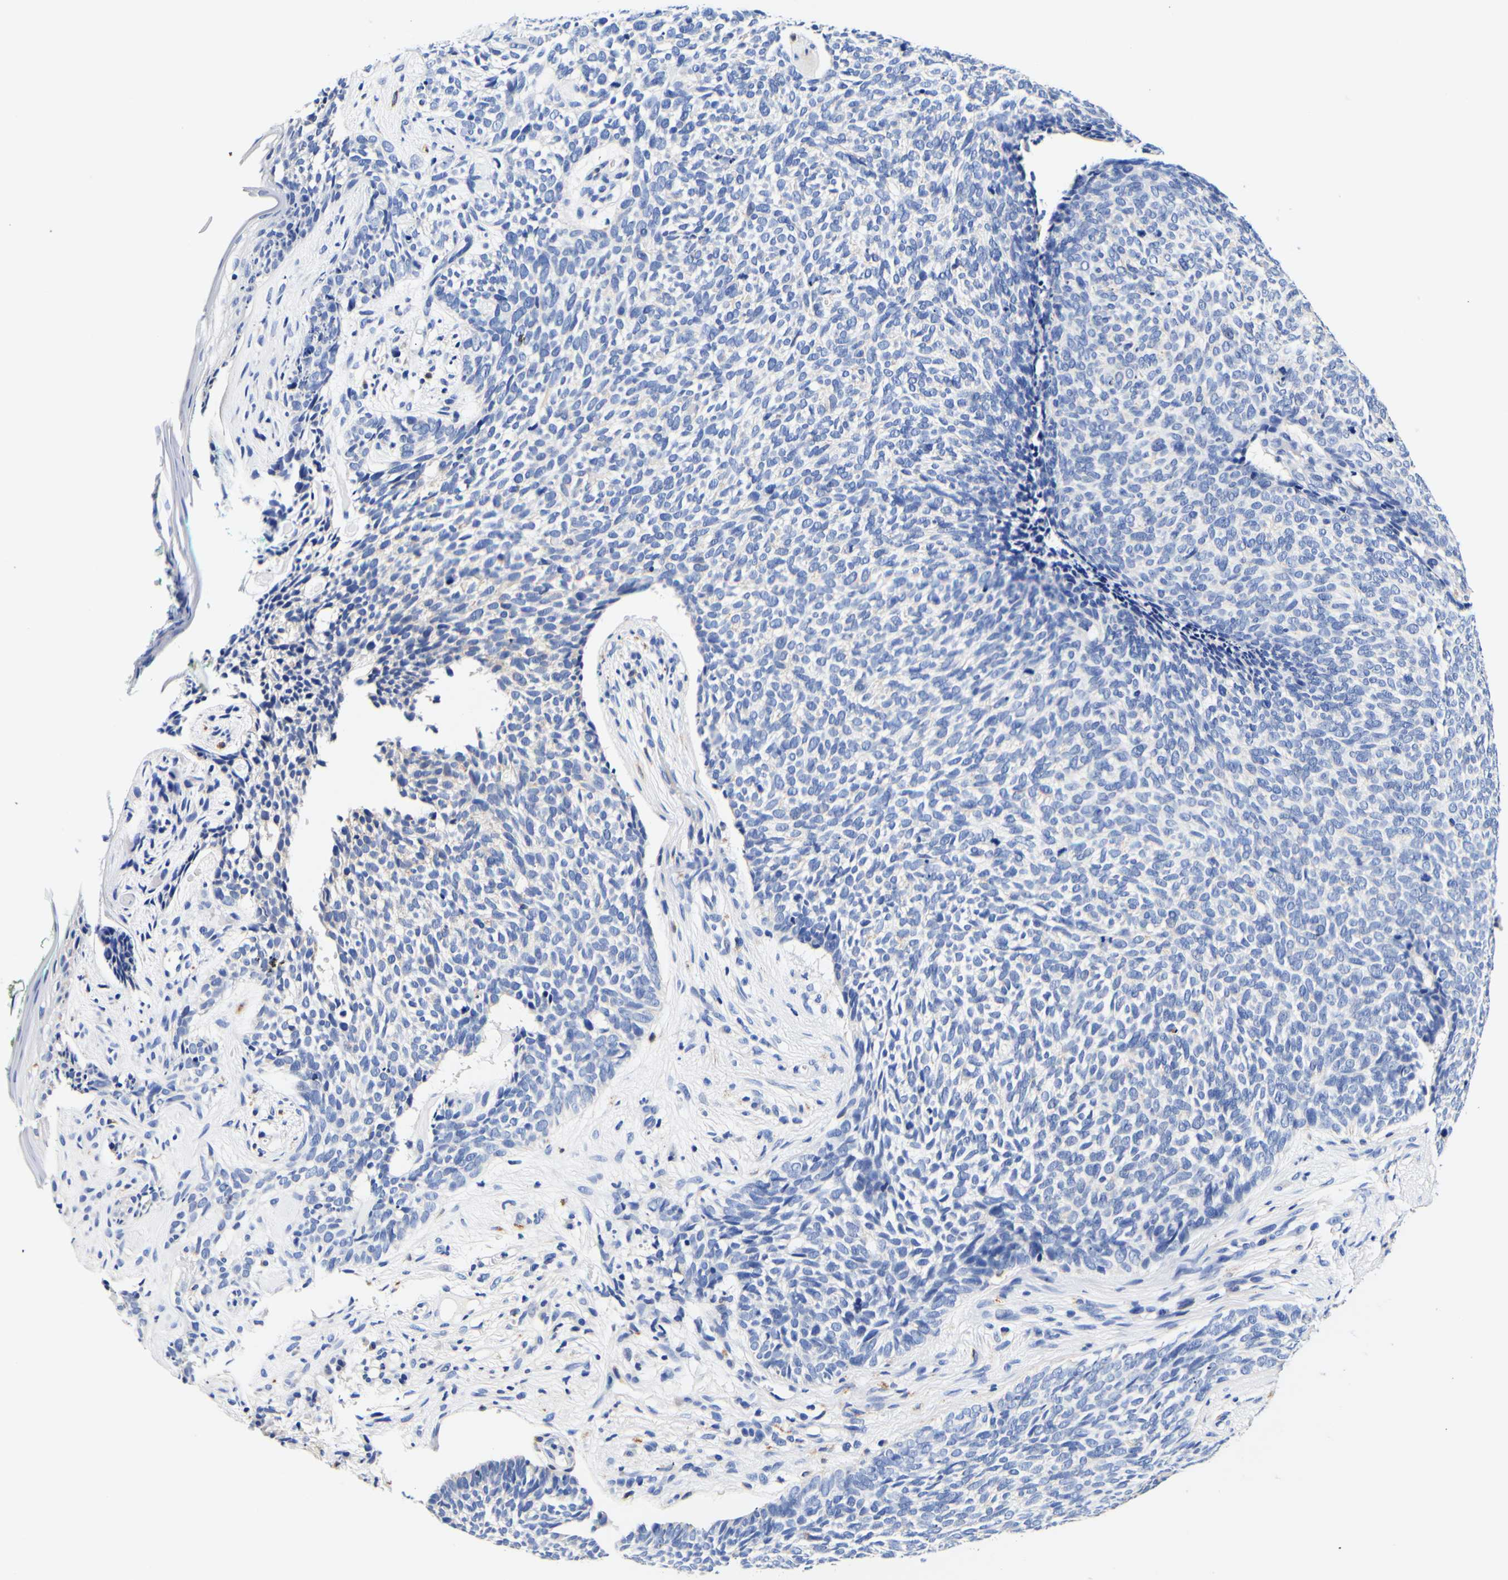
{"staining": {"intensity": "negative", "quantity": "none", "location": "none"}, "tissue": "skin cancer", "cell_type": "Tumor cells", "image_type": "cancer", "snomed": [{"axis": "morphology", "description": "Basal cell carcinoma"}, {"axis": "topography", "description": "Skin"}], "caption": "IHC histopathology image of human skin cancer stained for a protein (brown), which demonstrates no positivity in tumor cells.", "gene": "CAMK4", "patient": {"sex": "female", "age": 84}}